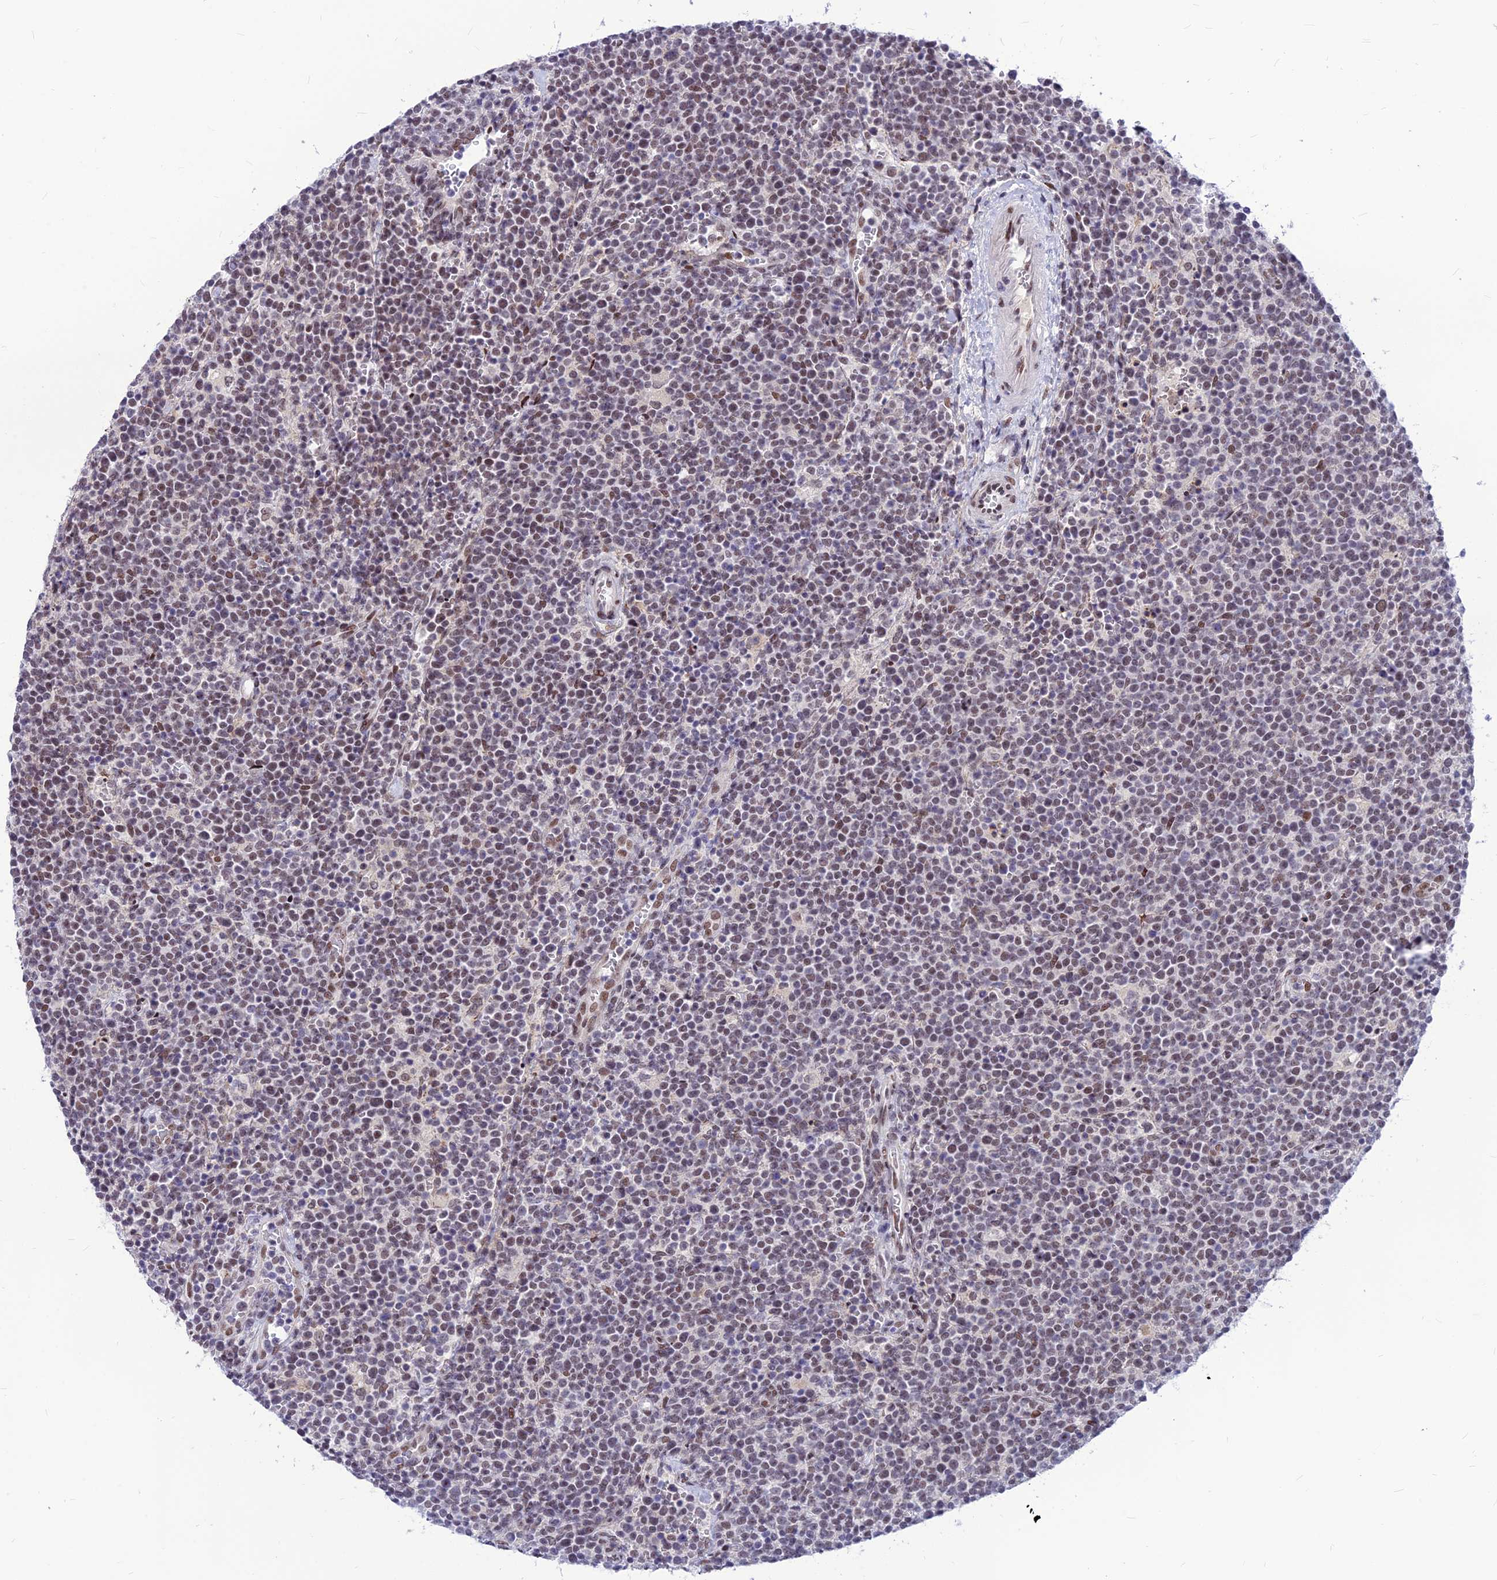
{"staining": {"intensity": "weak", "quantity": "25%-75%", "location": "nuclear"}, "tissue": "lymphoma", "cell_type": "Tumor cells", "image_type": "cancer", "snomed": [{"axis": "morphology", "description": "Malignant lymphoma, non-Hodgkin's type, High grade"}, {"axis": "topography", "description": "Lymph node"}], "caption": "There is low levels of weak nuclear expression in tumor cells of malignant lymphoma, non-Hodgkin's type (high-grade), as demonstrated by immunohistochemical staining (brown color).", "gene": "KCTD13", "patient": {"sex": "male", "age": 61}}